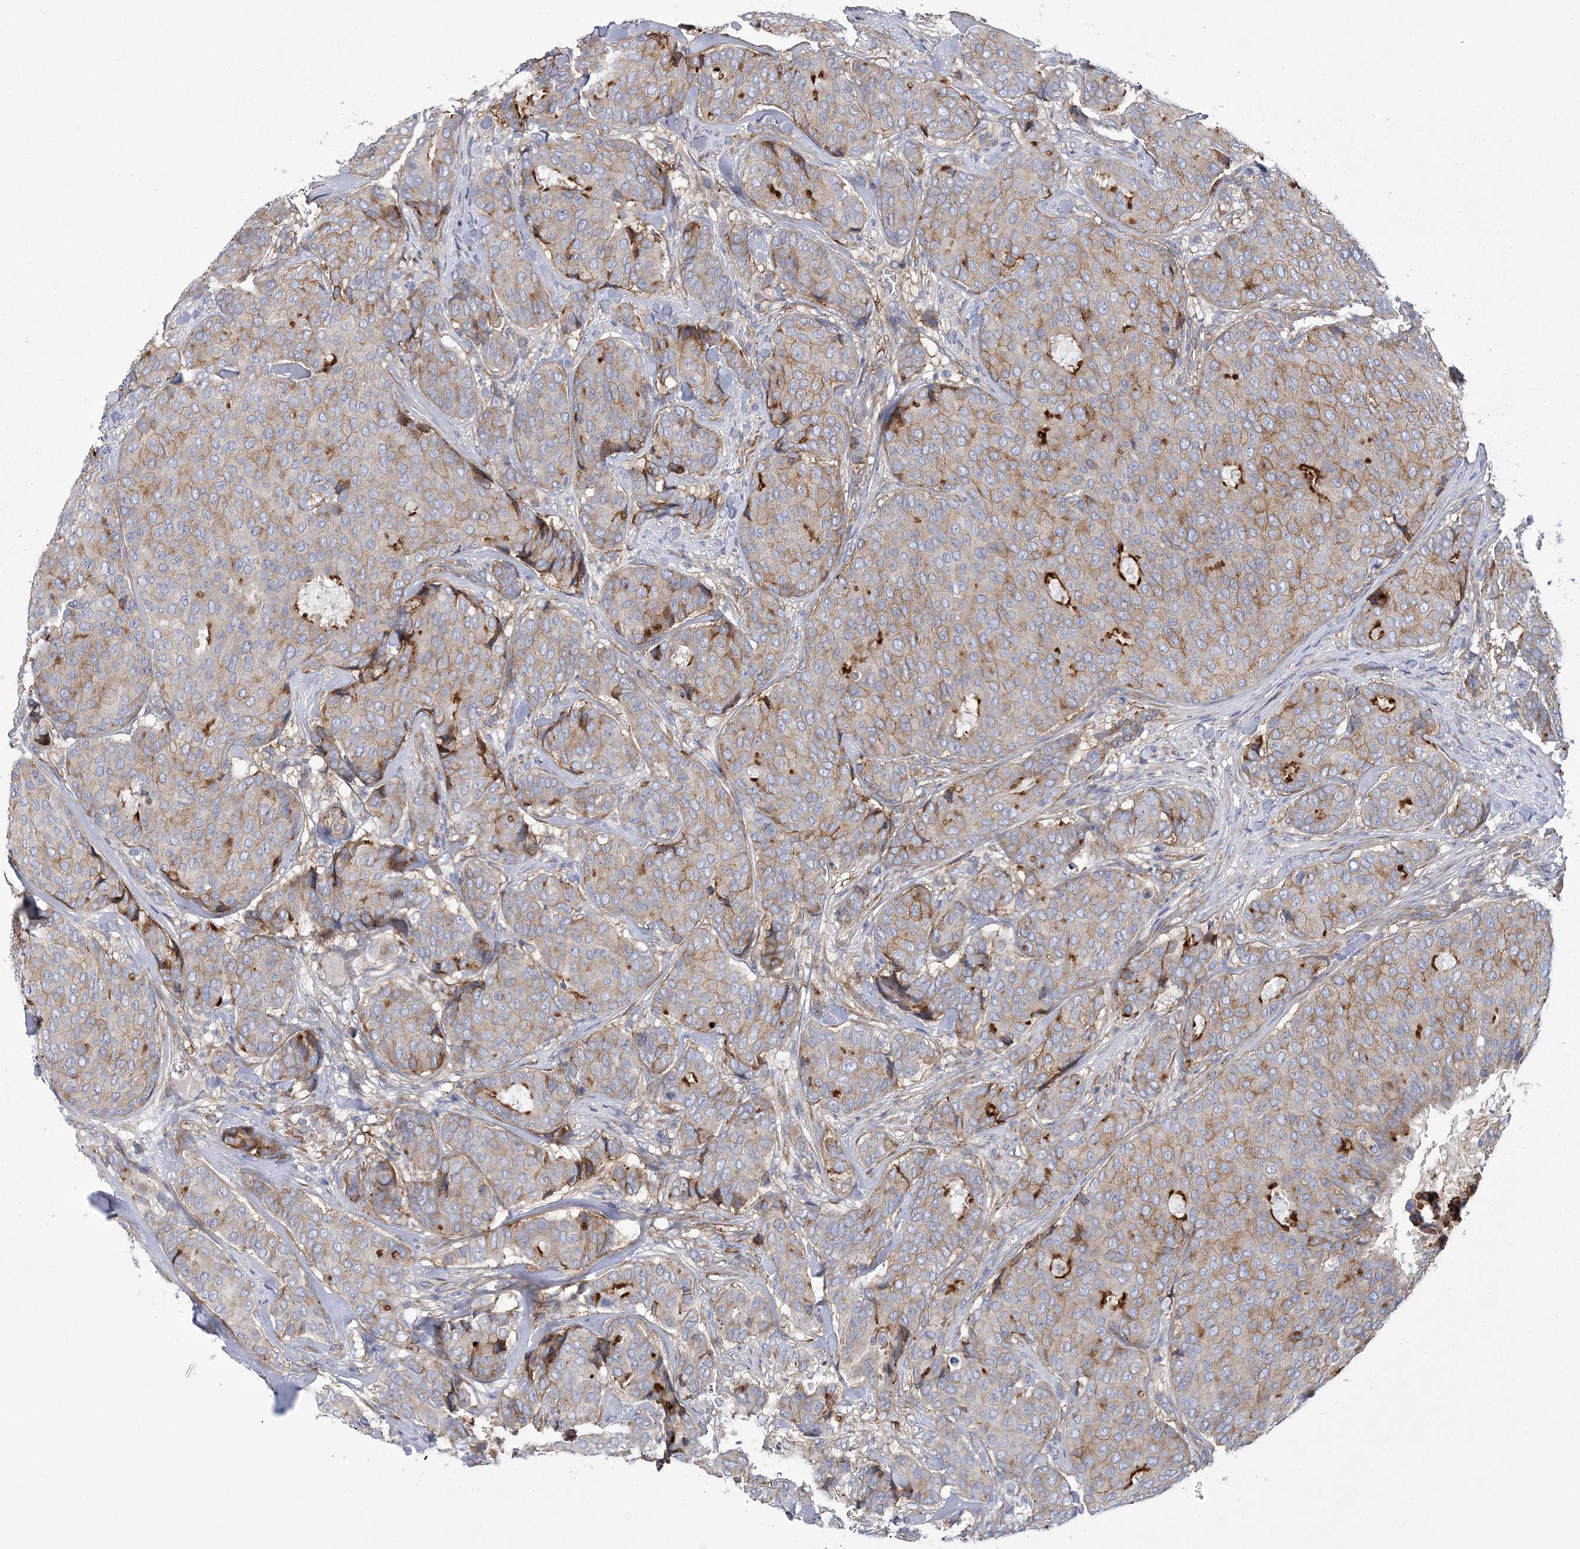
{"staining": {"intensity": "strong", "quantity": "<25%", "location": "cytoplasmic/membranous"}, "tissue": "breast cancer", "cell_type": "Tumor cells", "image_type": "cancer", "snomed": [{"axis": "morphology", "description": "Duct carcinoma"}, {"axis": "topography", "description": "Breast"}], "caption": "Immunohistochemical staining of human breast infiltrating ductal carcinoma displays strong cytoplasmic/membranous protein expression in approximately <25% of tumor cells.", "gene": "ARSJ", "patient": {"sex": "female", "age": 75}}